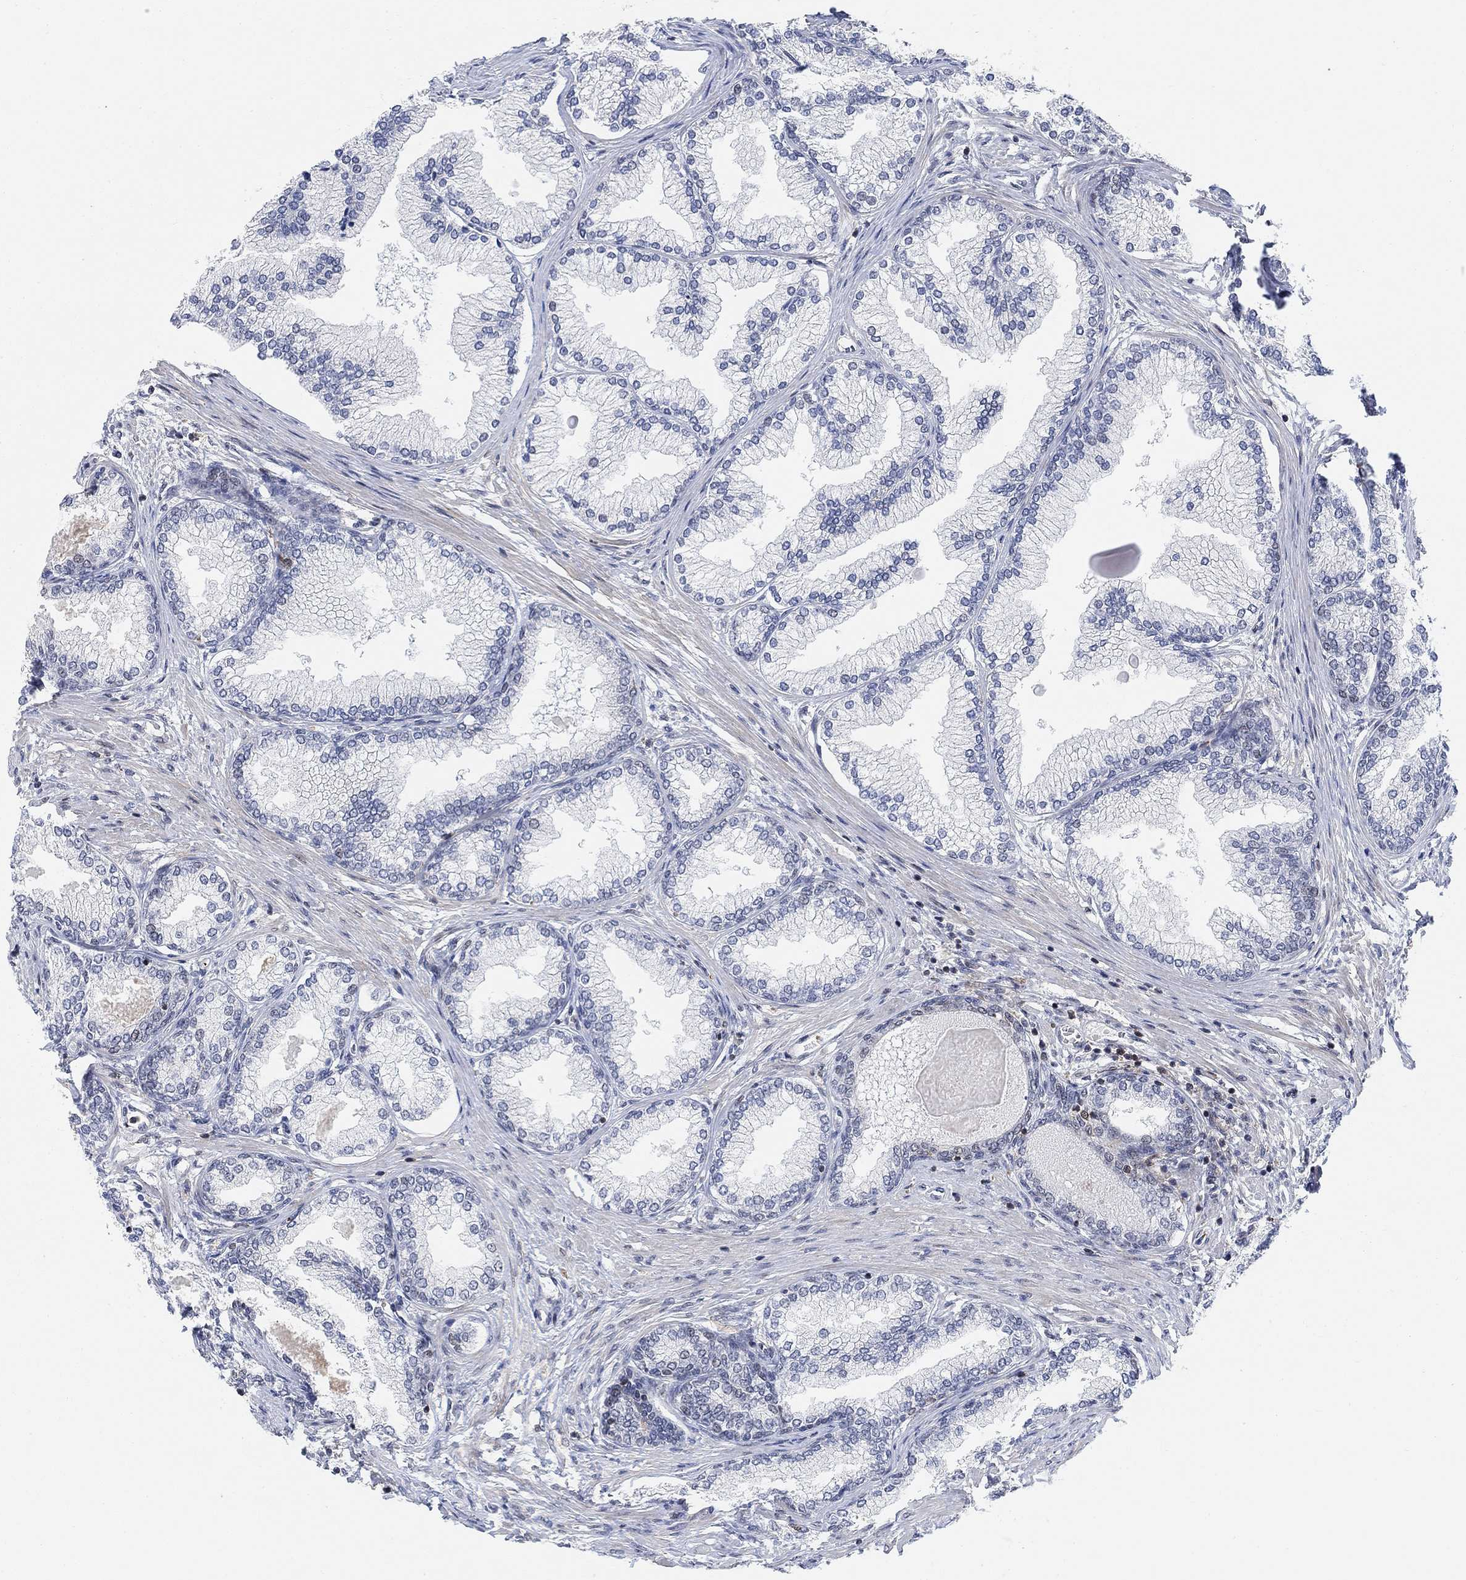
{"staining": {"intensity": "weak", "quantity": "<25%", "location": "nuclear"}, "tissue": "prostate", "cell_type": "Glandular cells", "image_type": "normal", "snomed": [{"axis": "morphology", "description": "Normal tissue, NOS"}, {"axis": "topography", "description": "Prostate"}], "caption": "Protein analysis of normal prostate shows no significant staining in glandular cells. (DAB immunohistochemistry with hematoxylin counter stain).", "gene": "PWWP2B", "patient": {"sex": "male", "age": 72}}